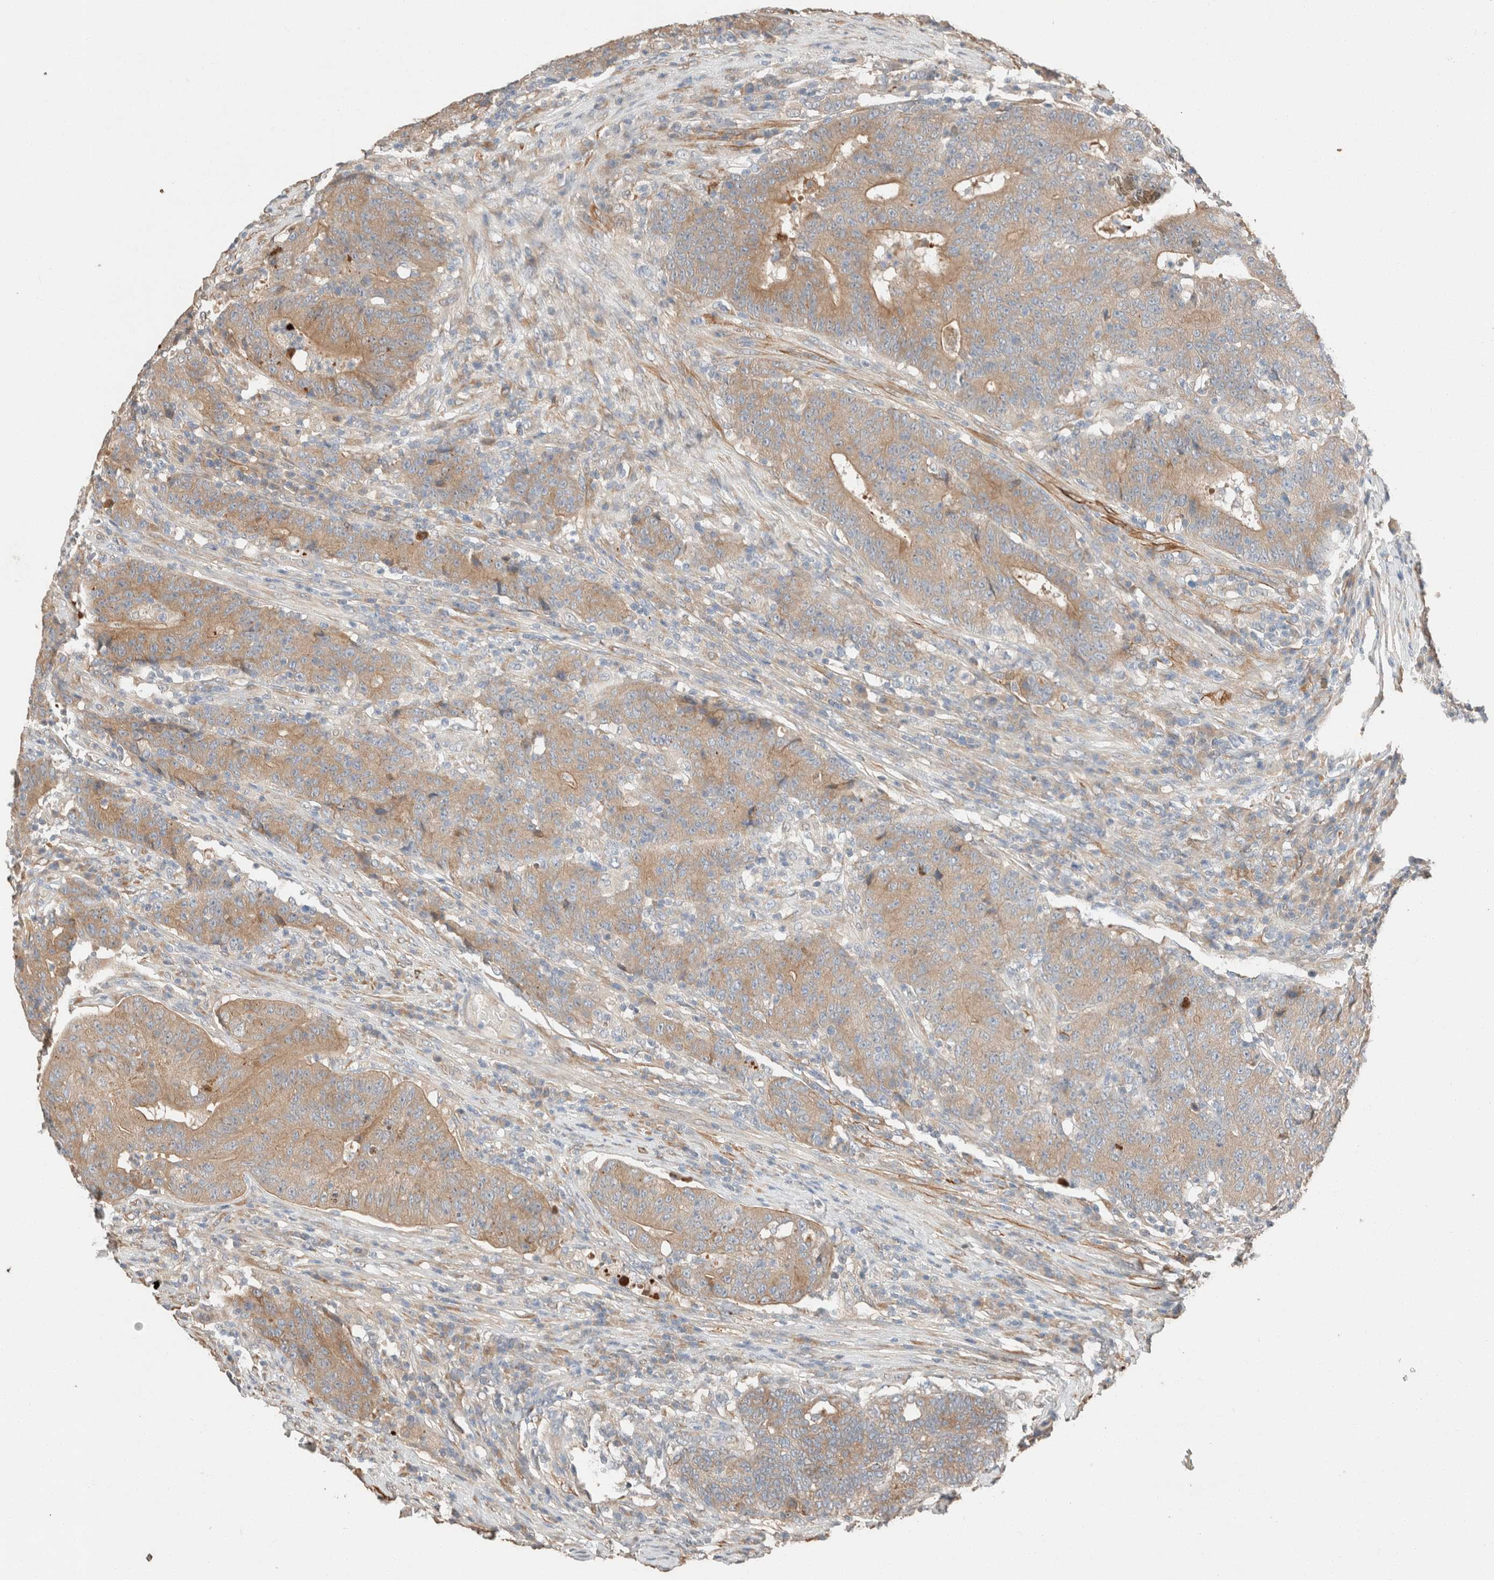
{"staining": {"intensity": "moderate", "quantity": ">75%", "location": "cytoplasmic/membranous"}, "tissue": "colorectal cancer", "cell_type": "Tumor cells", "image_type": "cancer", "snomed": [{"axis": "morphology", "description": "Normal tissue, NOS"}, {"axis": "morphology", "description": "Adenocarcinoma, NOS"}, {"axis": "topography", "description": "Colon"}], "caption": "Tumor cells demonstrate medium levels of moderate cytoplasmic/membranous staining in approximately >75% of cells in adenocarcinoma (colorectal). (Stains: DAB (3,3'-diaminobenzidine) in brown, nuclei in blue, Microscopy: brightfield microscopy at high magnification).", "gene": "TUBD1", "patient": {"sex": "female", "age": 75}}